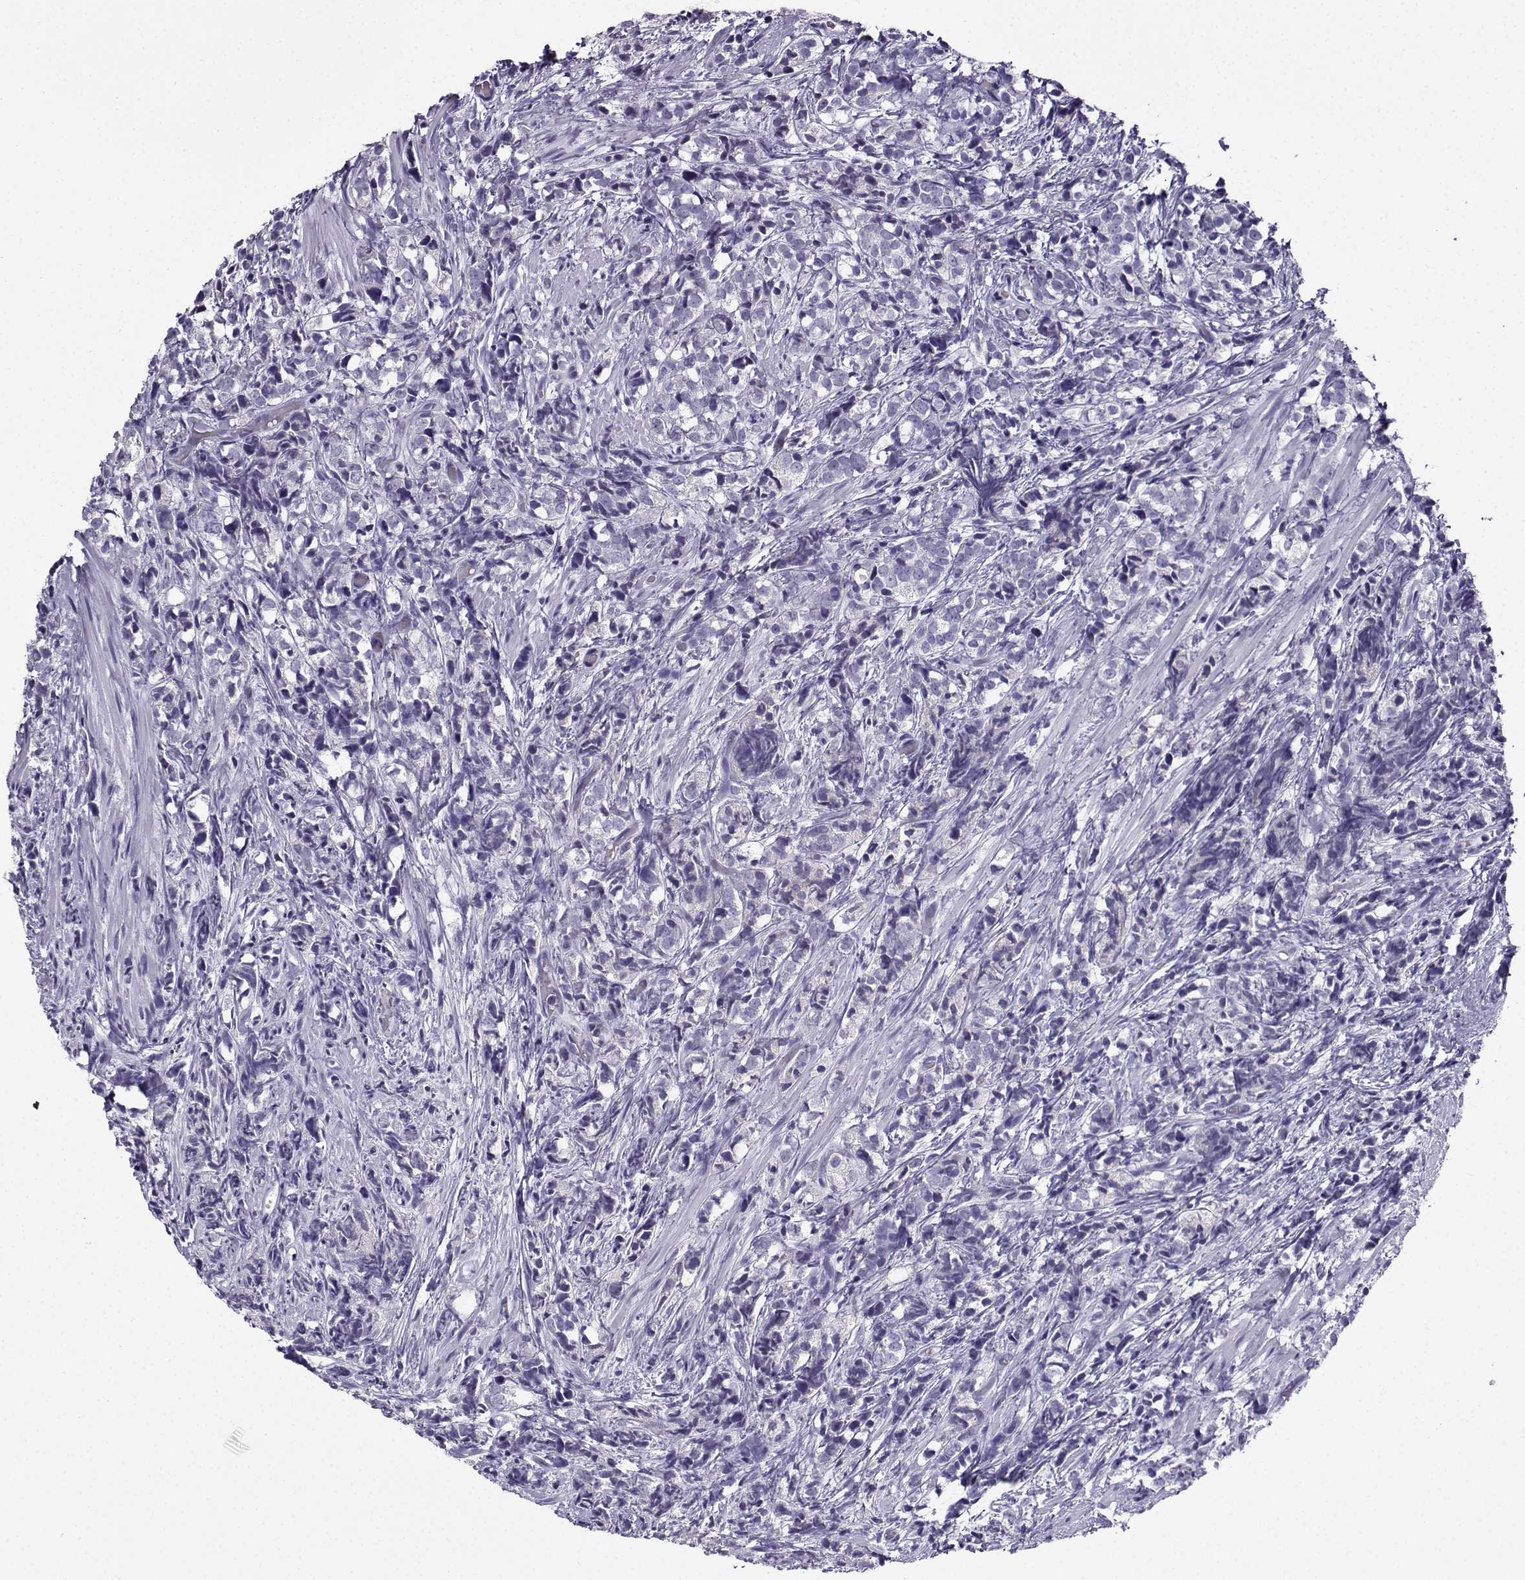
{"staining": {"intensity": "negative", "quantity": "none", "location": "none"}, "tissue": "prostate cancer", "cell_type": "Tumor cells", "image_type": "cancer", "snomed": [{"axis": "morphology", "description": "Adenocarcinoma, High grade"}, {"axis": "topography", "description": "Prostate"}], "caption": "IHC micrograph of prostate cancer stained for a protein (brown), which exhibits no expression in tumor cells.", "gene": "LINGO1", "patient": {"sex": "male", "age": 53}}